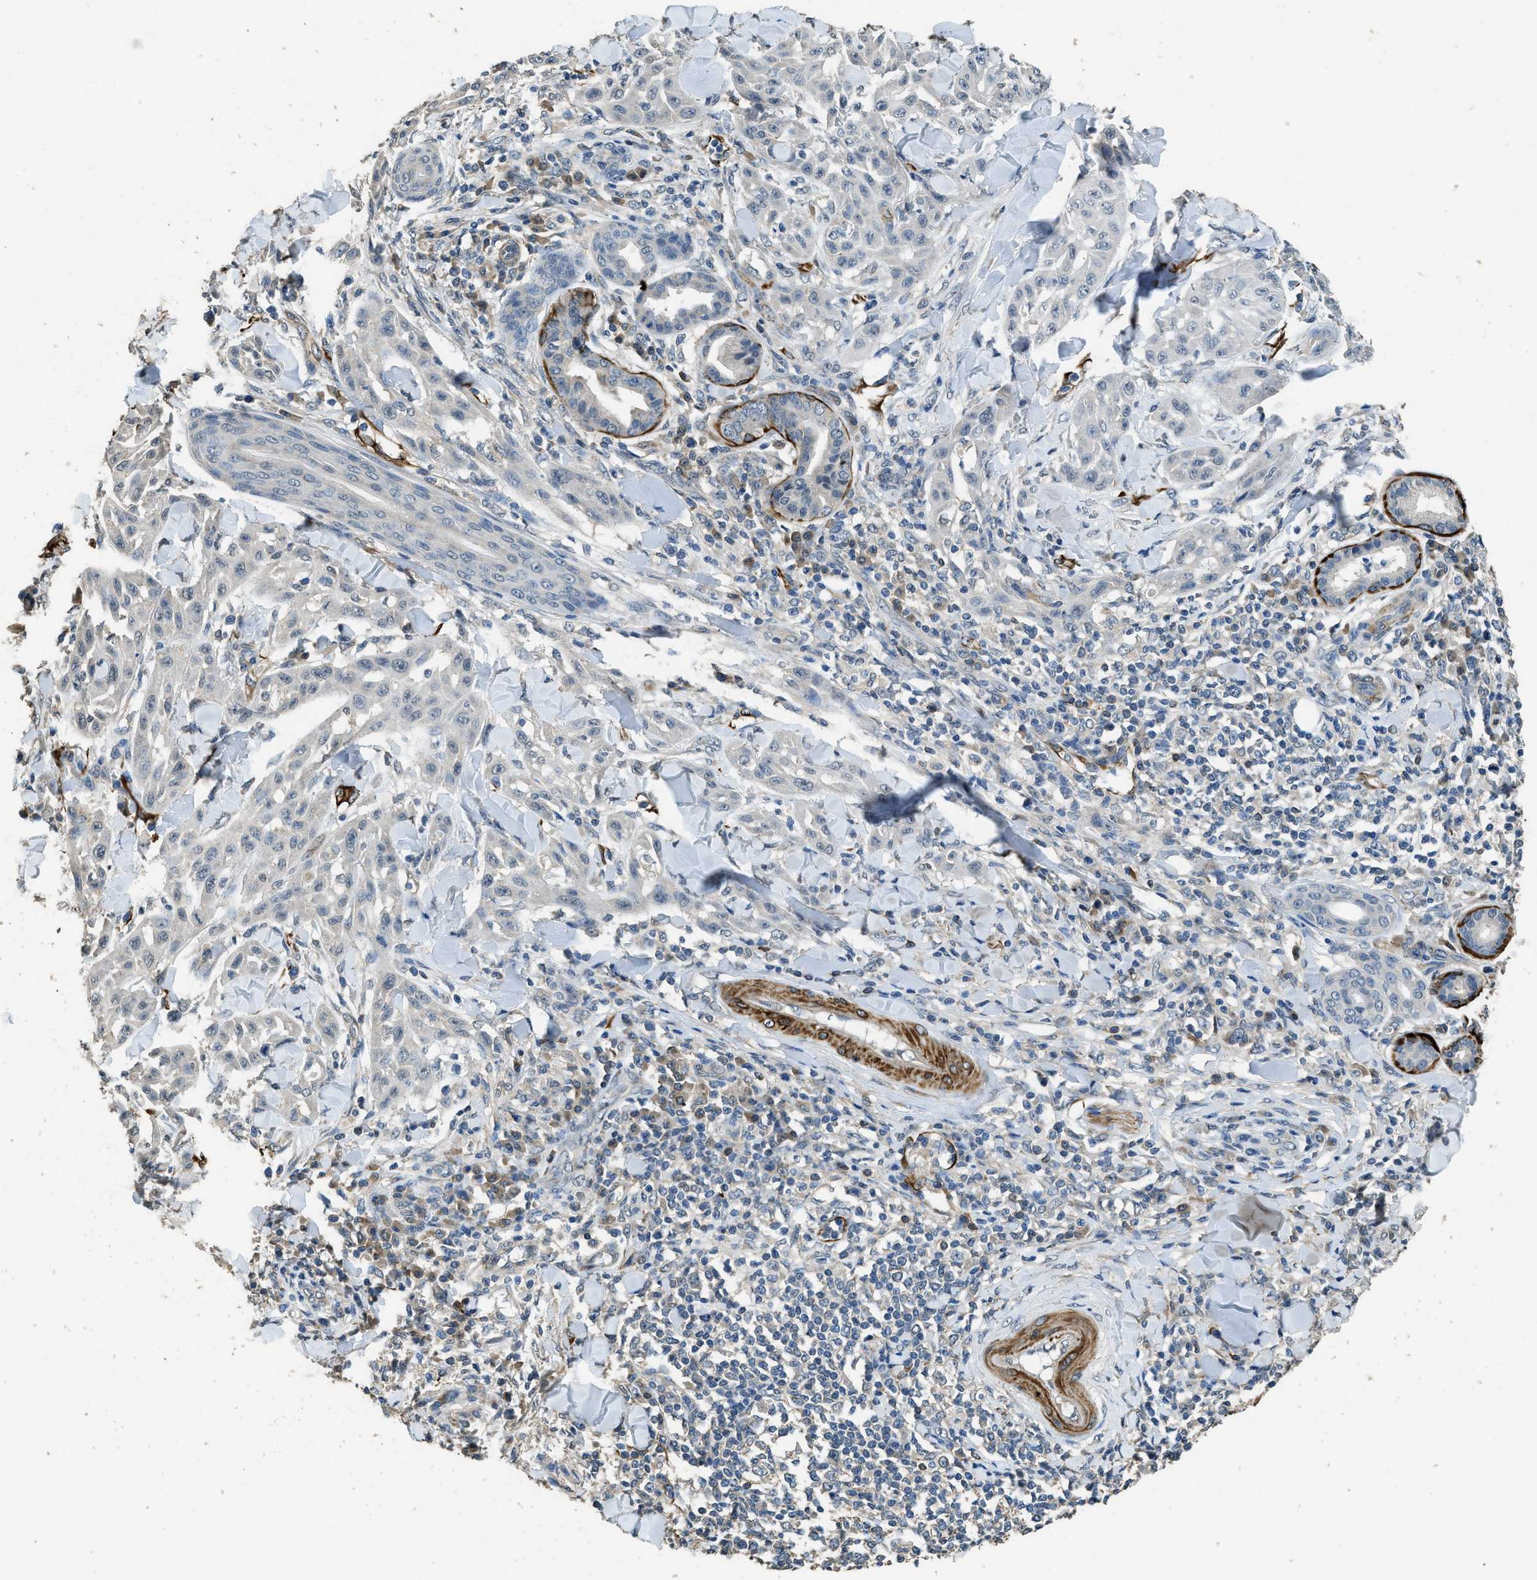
{"staining": {"intensity": "negative", "quantity": "none", "location": "none"}, "tissue": "skin cancer", "cell_type": "Tumor cells", "image_type": "cancer", "snomed": [{"axis": "morphology", "description": "Squamous cell carcinoma, NOS"}, {"axis": "topography", "description": "Skin"}], "caption": "This is an immunohistochemistry (IHC) image of squamous cell carcinoma (skin). There is no staining in tumor cells.", "gene": "SYNM", "patient": {"sex": "male", "age": 24}}